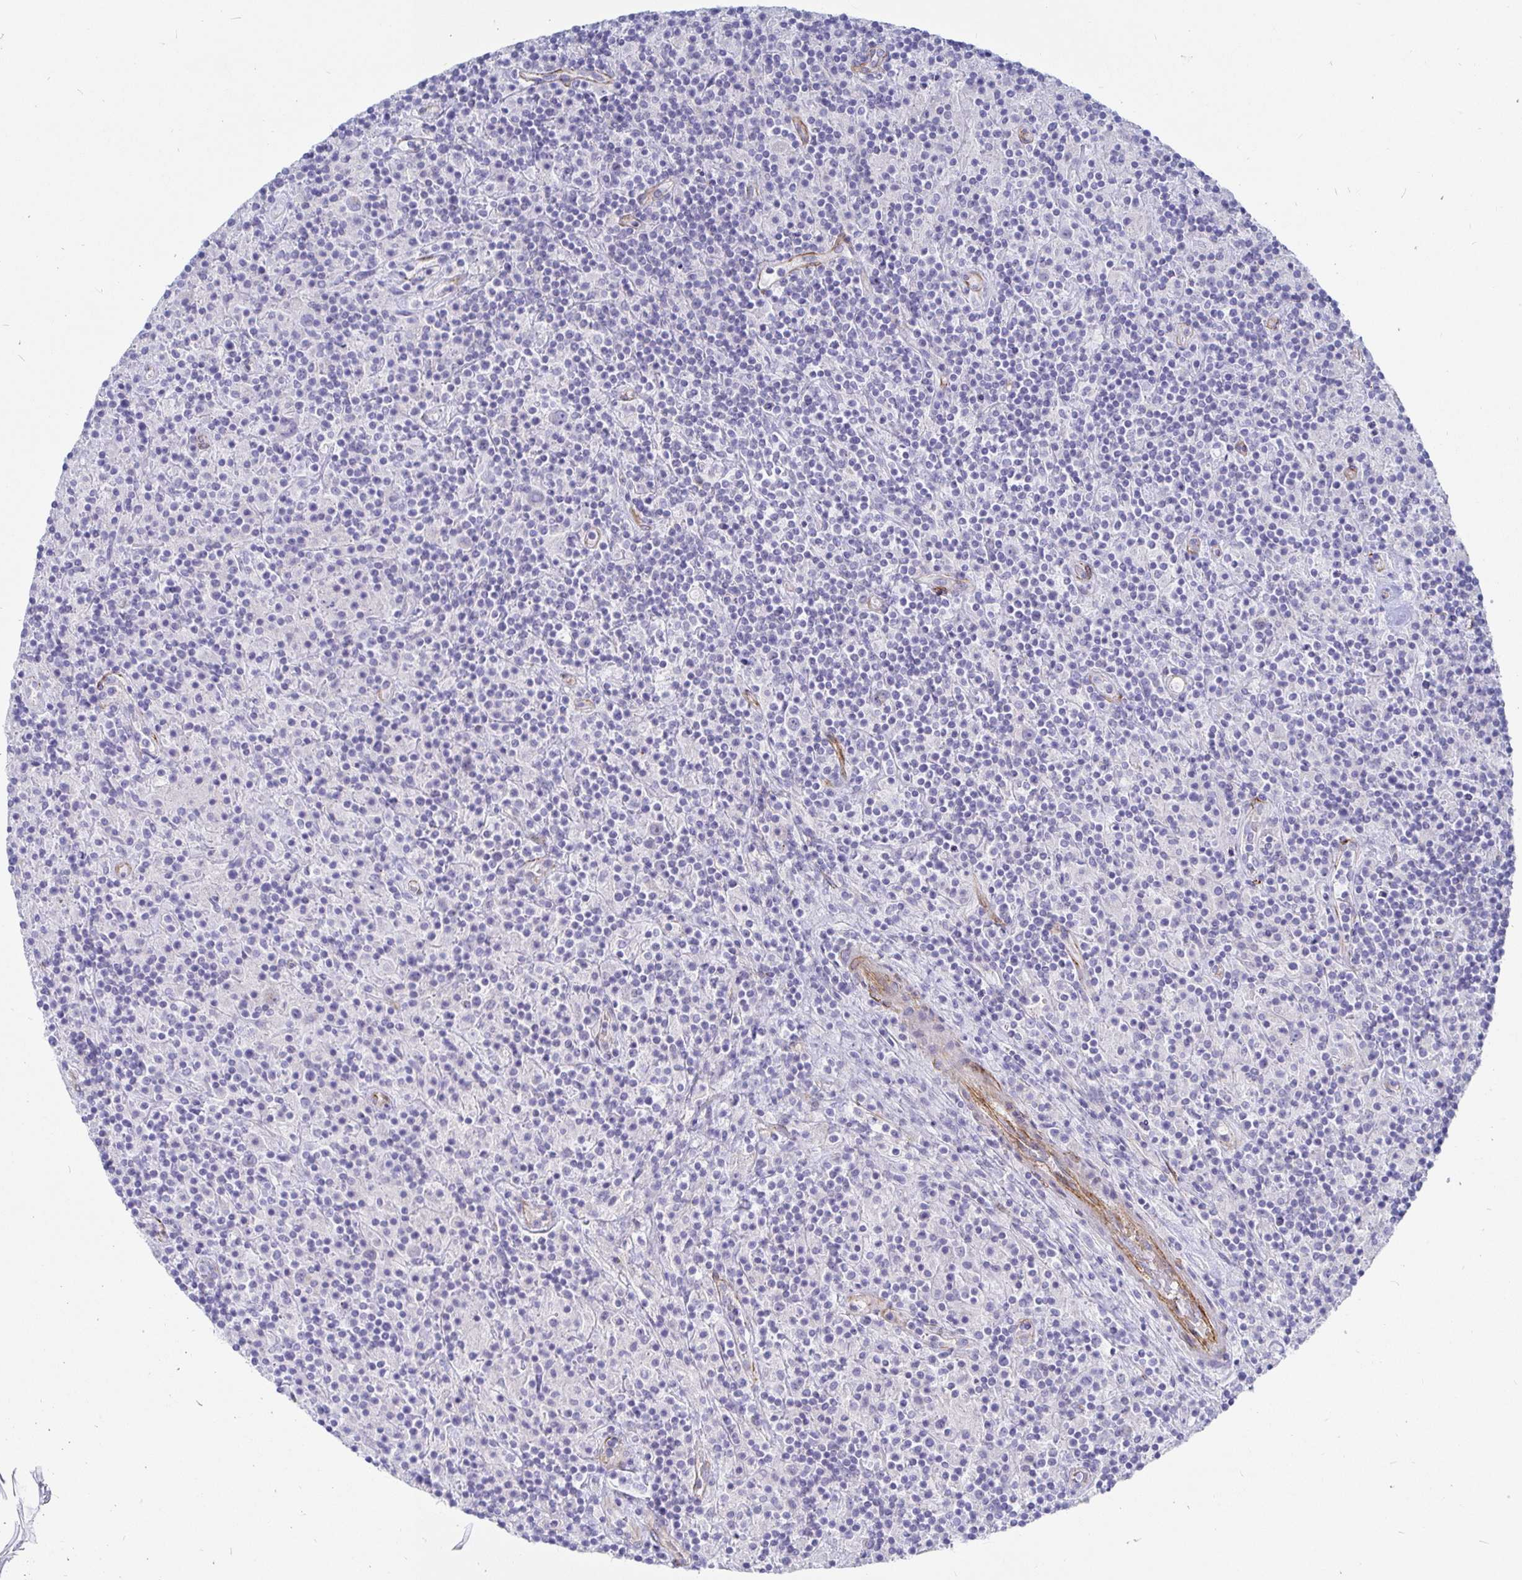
{"staining": {"intensity": "negative", "quantity": "none", "location": "none"}, "tissue": "lymphoma", "cell_type": "Tumor cells", "image_type": "cancer", "snomed": [{"axis": "morphology", "description": "Hodgkin's disease, NOS"}, {"axis": "topography", "description": "Lymph node"}], "caption": "The image shows no staining of tumor cells in lymphoma. (DAB (3,3'-diaminobenzidine) immunohistochemistry, high magnification).", "gene": "COX16", "patient": {"sex": "male", "age": 70}}